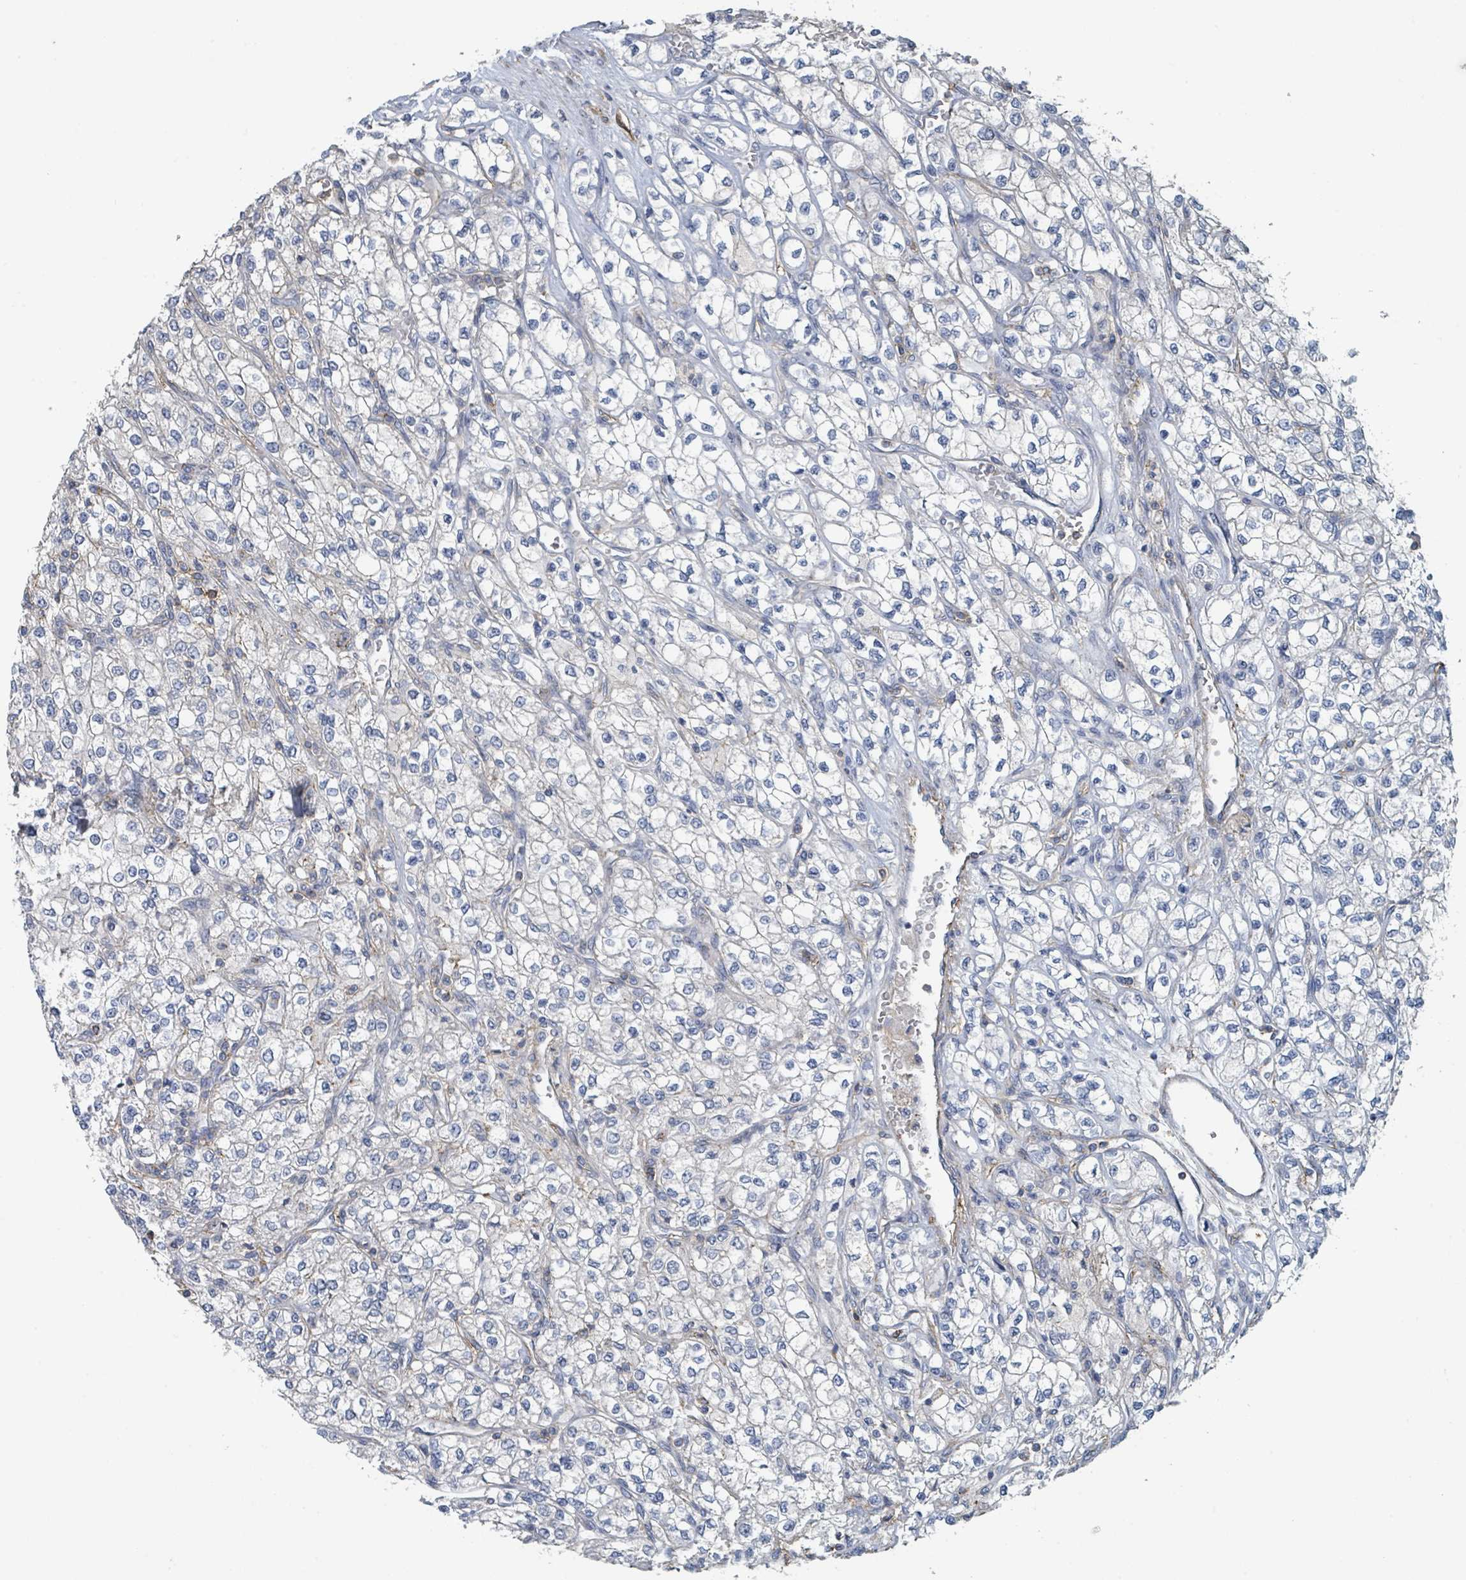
{"staining": {"intensity": "negative", "quantity": "none", "location": "none"}, "tissue": "renal cancer", "cell_type": "Tumor cells", "image_type": "cancer", "snomed": [{"axis": "morphology", "description": "Adenocarcinoma, NOS"}, {"axis": "topography", "description": "Kidney"}], "caption": "The immunohistochemistry (IHC) histopathology image has no significant staining in tumor cells of renal adenocarcinoma tissue. (DAB (3,3'-diaminobenzidine) IHC visualized using brightfield microscopy, high magnification).", "gene": "LRRC42", "patient": {"sex": "male", "age": 80}}